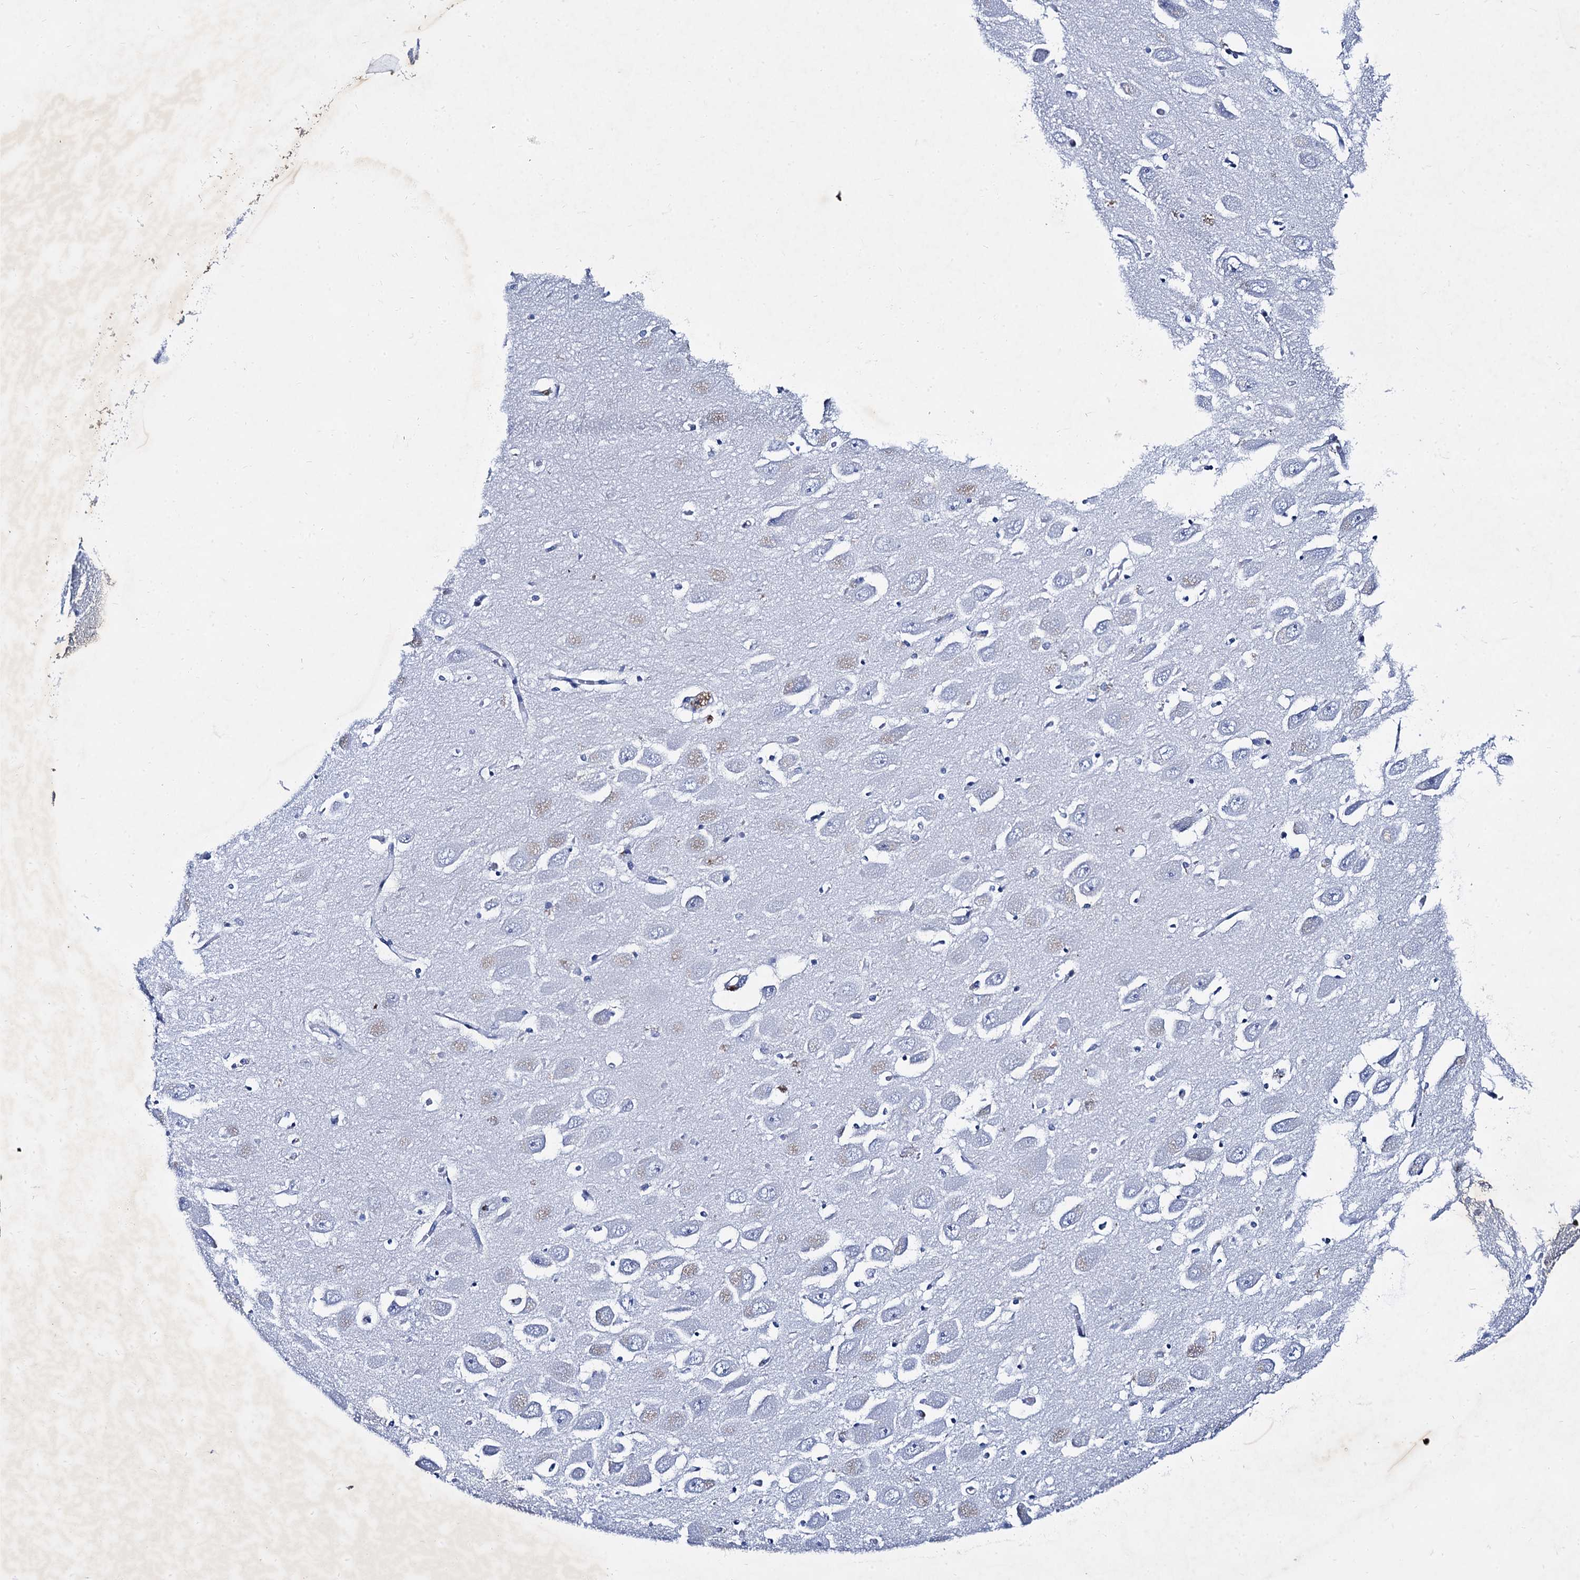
{"staining": {"intensity": "negative", "quantity": "none", "location": "none"}, "tissue": "hippocampus", "cell_type": "Glial cells", "image_type": "normal", "snomed": [{"axis": "morphology", "description": "Normal tissue, NOS"}, {"axis": "topography", "description": "Hippocampus"}], "caption": "Glial cells show no significant positivity in unremarkable hippocampus. The staining was performed using DAB to visualize the protein expression in brown, while the nuclei were stained in blue with hematoxylin (Magnification: 20x).", "gene": "TMEM72", "patient": {"sex": "female", "age": 64}}